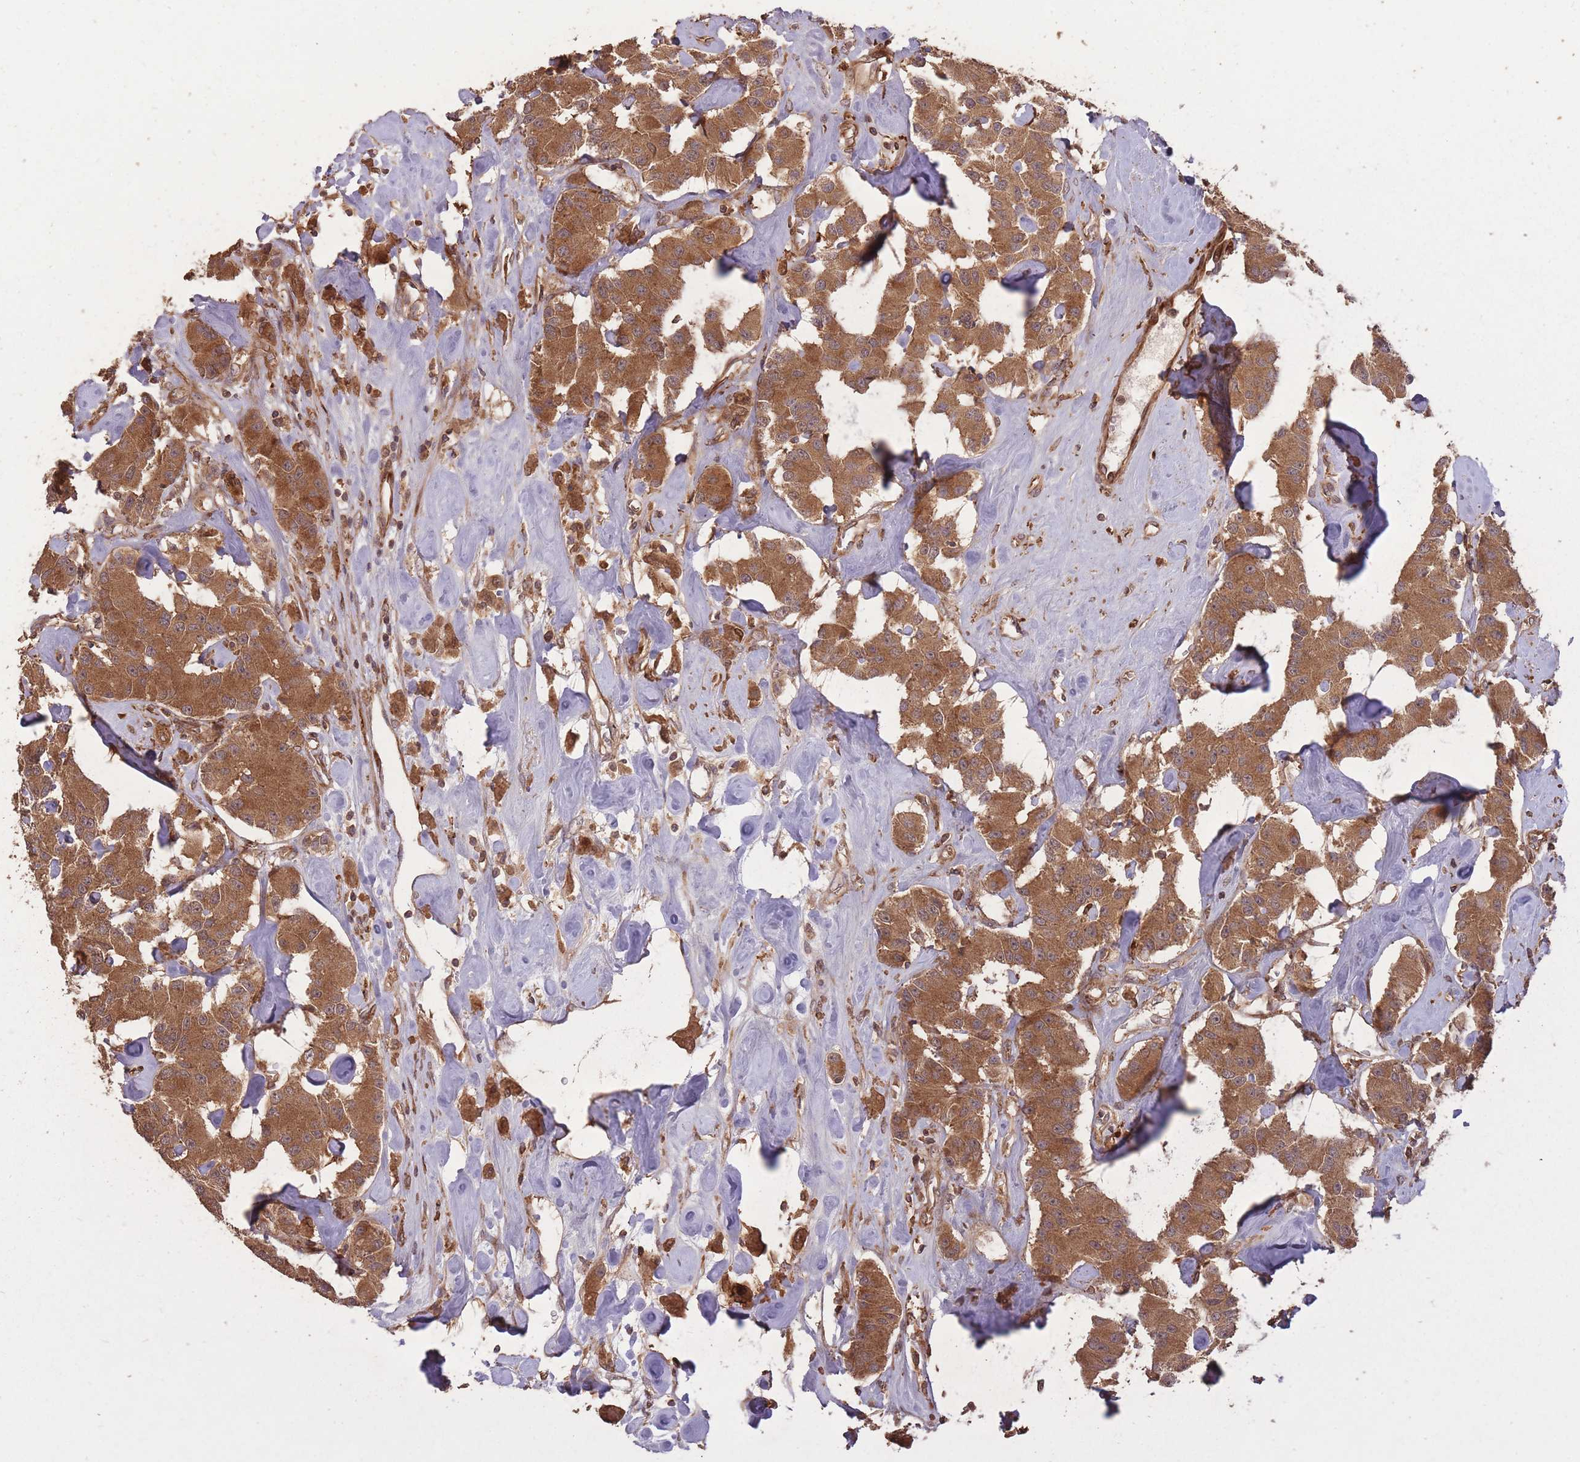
{"staining": {"intensity": "strong", "quantity": ">75%", "location": "cytoplasmic/membranous"}, "tissue": "carcinoid", "cell_type": "Tumor cells", "image_type": "cancer", "snomed": [{"axis": "morphology", "description": "Carcinoid, malignant, NOS"}, {"axis": "topography", "description": "Pancreas"}], "caption": "Tumor cells exhibit high levels of strong cytoplasmic/membranous positivity in about >75% of cells in malignant carcinoid.", "gene": "ERBB3", "patient": {"sex": "male", "age": 41}}